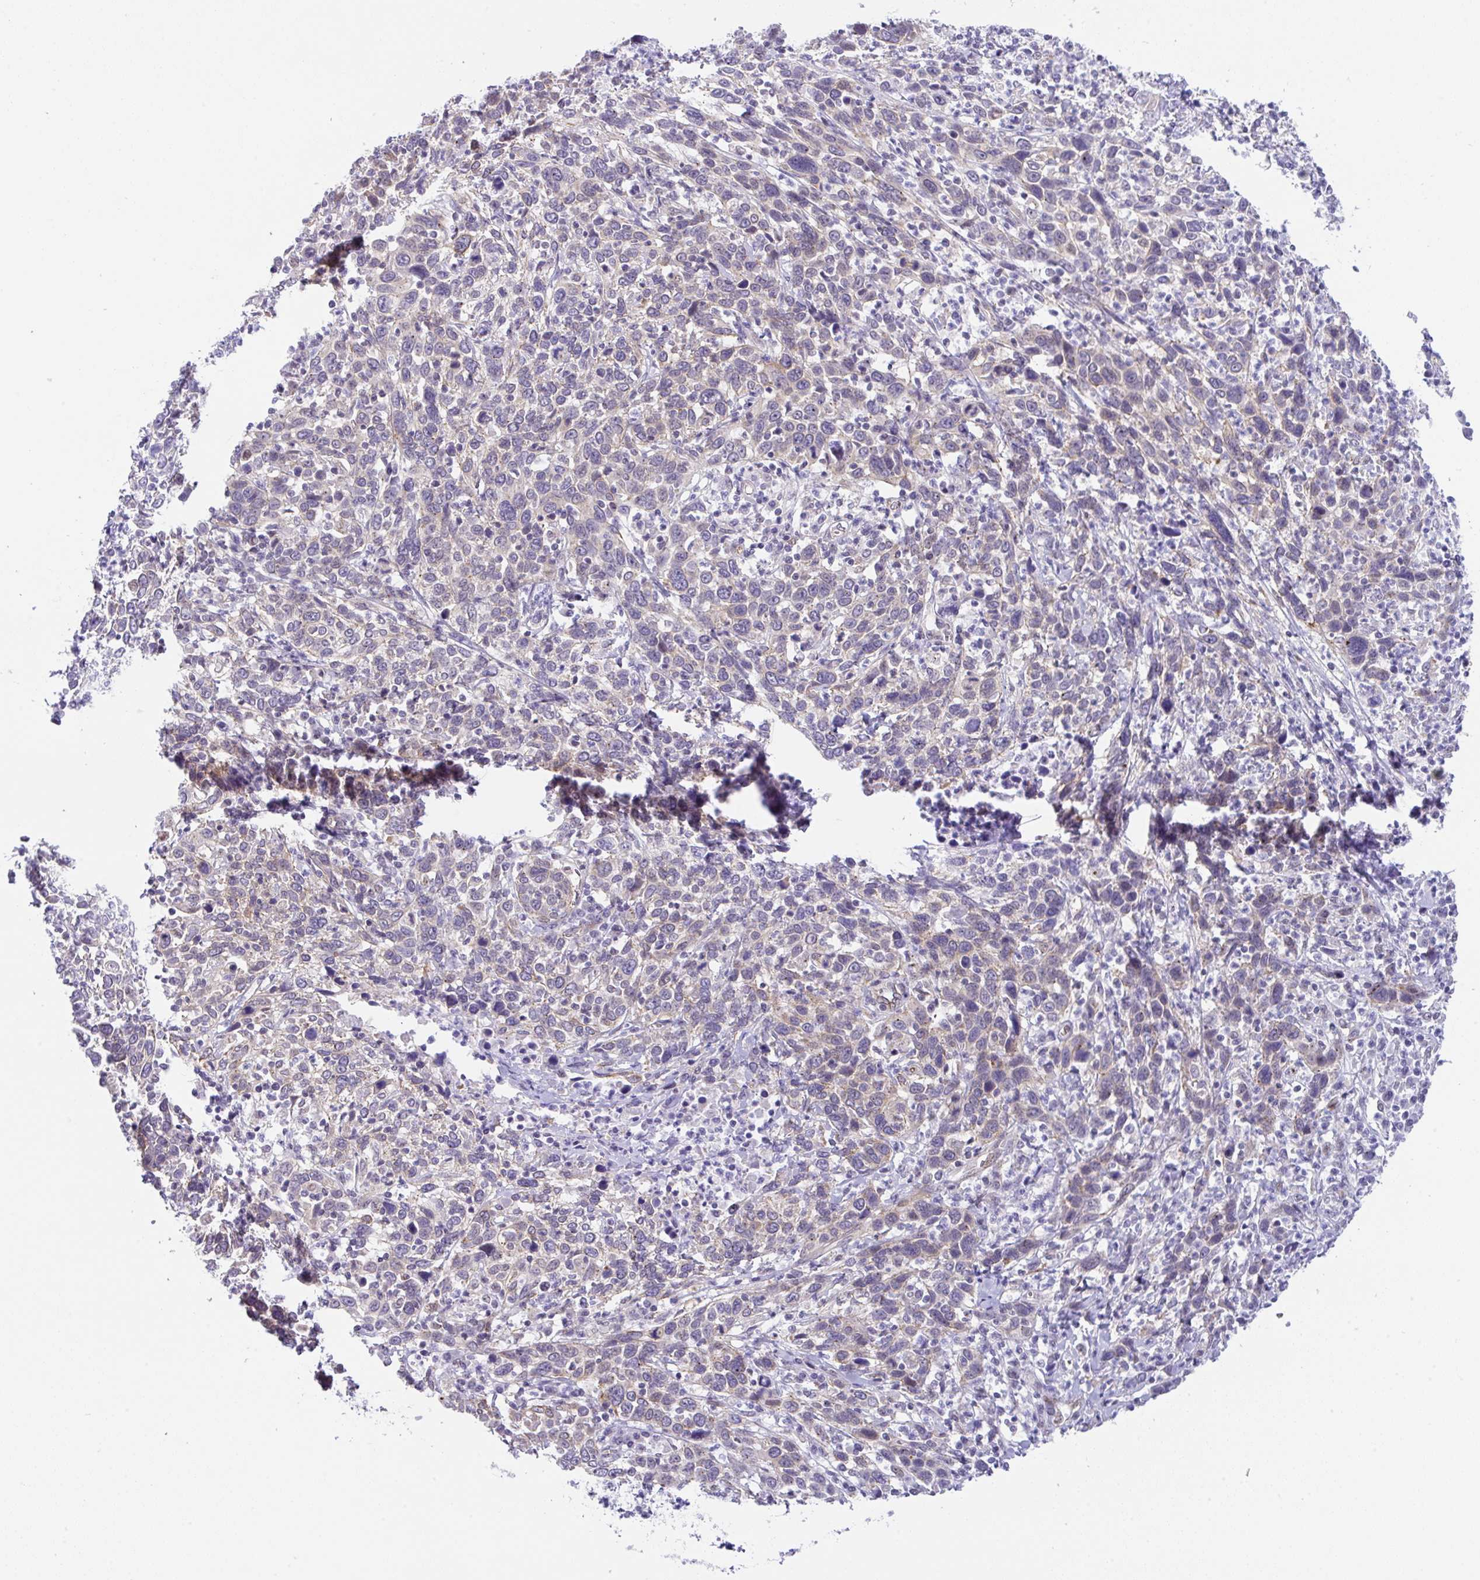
{"staining": {"intensity": "negative", "quantity": "none", "location": "none"}, "tissue": "cervical cancer", "cell_type": "Tumor cells", "image_type": "cancer", "snomed": [{"axis": "morphology", "description": "Squamous cell carcinoma, NOS"}, {"axis": "topography", "description": "Cervix"}], "caption": "Immunohistochemical staining of human cervical cancer (squamous cell carcinoma) reveals no significant staining in tumor cells. The staining is performed using DAB (3,3'-diaminobenzidine) brown chromogen with nuclei counter-stained in using hematoxylin.", "gene": "CGNL1", "patient": {"sex": "female", "age": 46}}